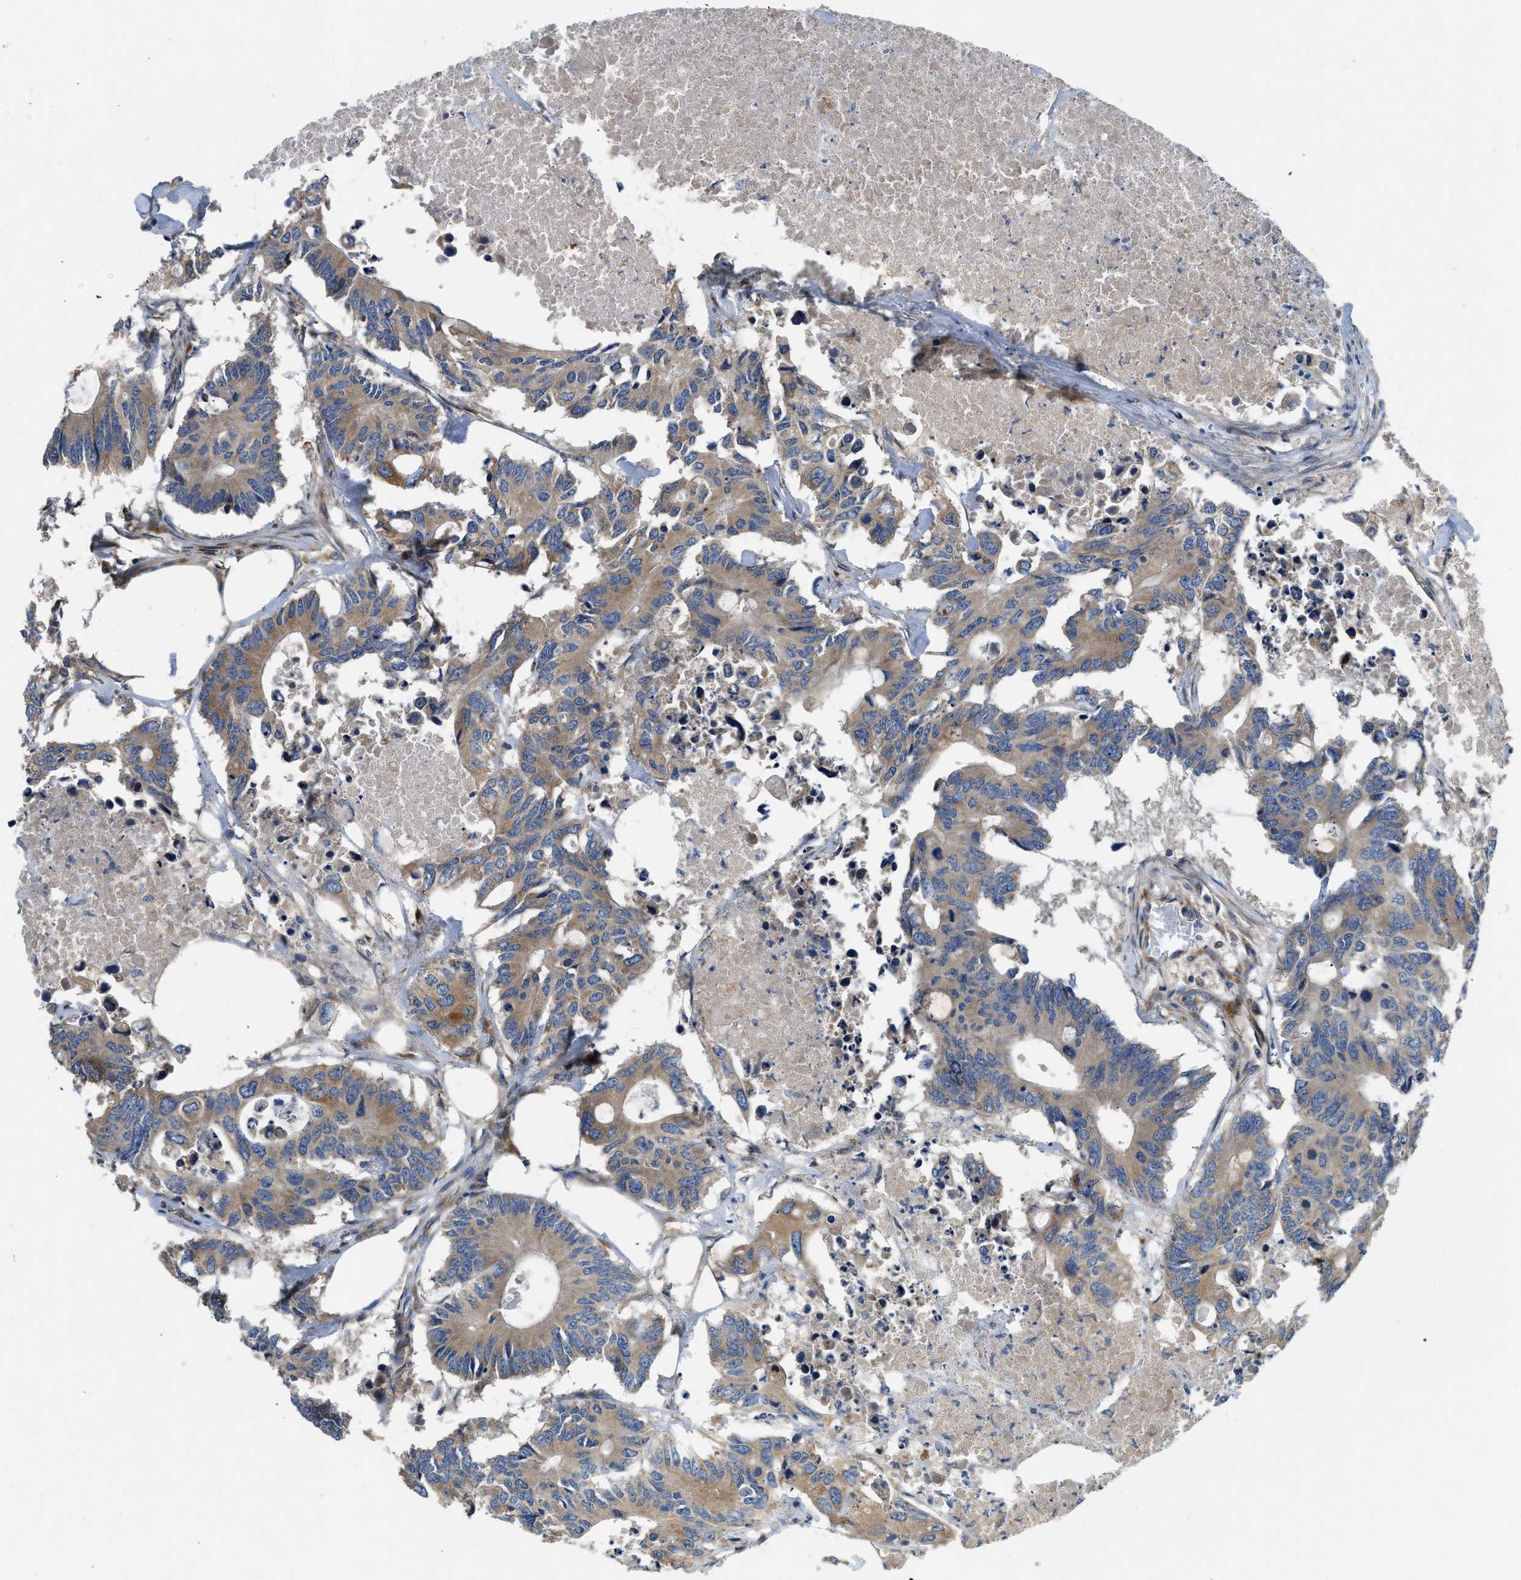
{"staining": {"intensity": "moderate", "quantity": ">75%", "location": "cytoplasmic/membranous"}, "tissue": "colorectal cancer", "cell_type": "Tumor cells", "image_type": "cancer", "snomed": [{"axis": "morphology", "description": "Adenocarcinoma, NOS"}, {"axis": "topography", "description": "Colon"}], "caption": "A histopathology image of colorectal cancer (adenocarcinoma) stained for a protein shows moderate cytoplasmic/membranous brown staining in tumor cells.", "gene": "GGCX", "patient": {"sex": "male", "age": 71}}